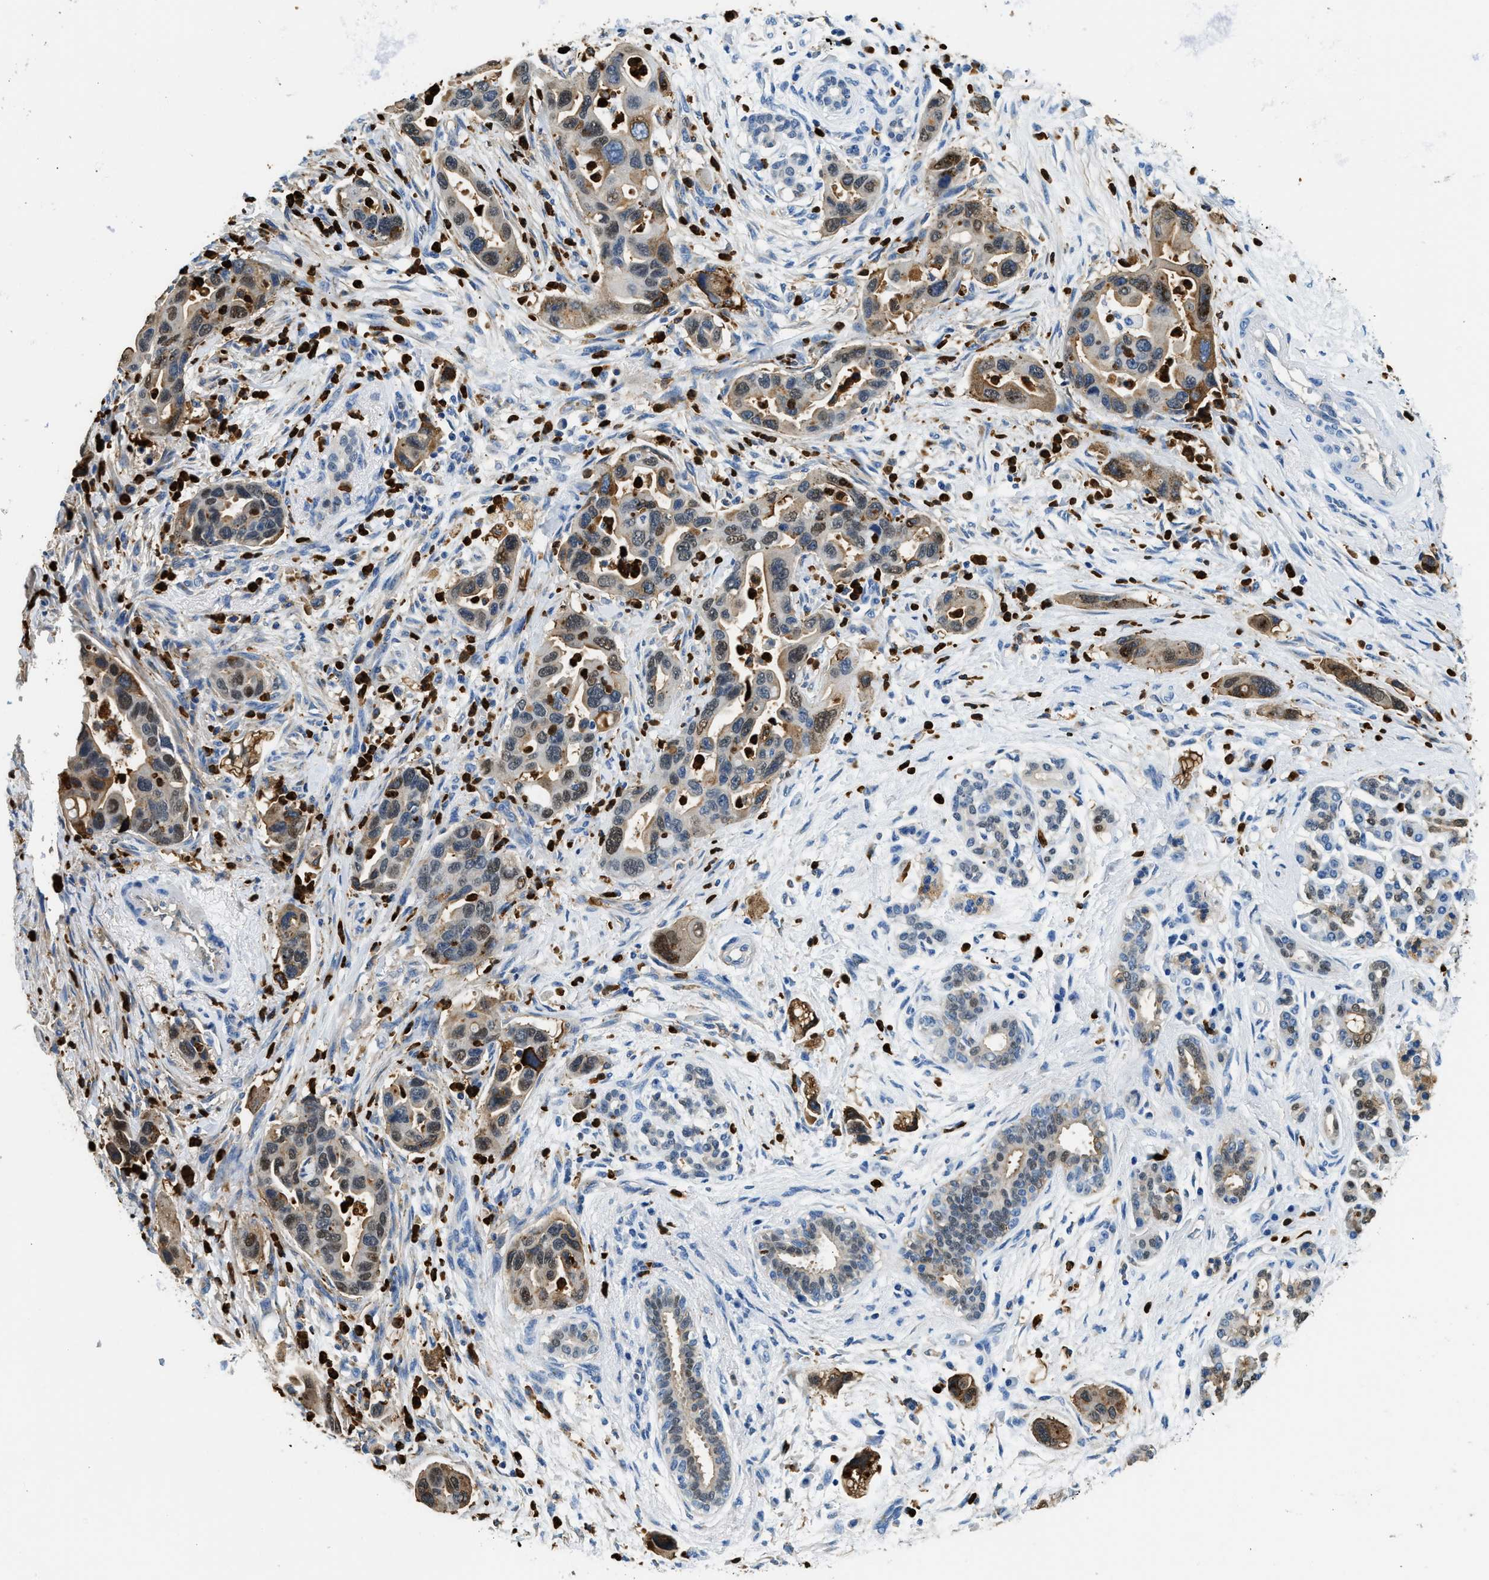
{"staining": {"intensity": "moderate", "quantity": ">75%", "location": "cytoplasmic/membranous,nuclear"}, "tissue": "pancreatic cancer", "cell_type": "Tumor cells", "image_type": "cancer", "snomed": [{"axis": "morphology", "description": "Normal tissue, NOS"}, {"axis": "morphology", "description": "Adenocarcinoma, NOS"}, {"axis": "topography", "description": "Pancreas"}], "caption": "Pancreatic adenocarcinoma tissue reveals moderate cytoplasmic/membranous and nuclear staining in approximately >75% of tumor cells", "gene": "ANXA3", "patient": {"sex": "female", "age": 71}}